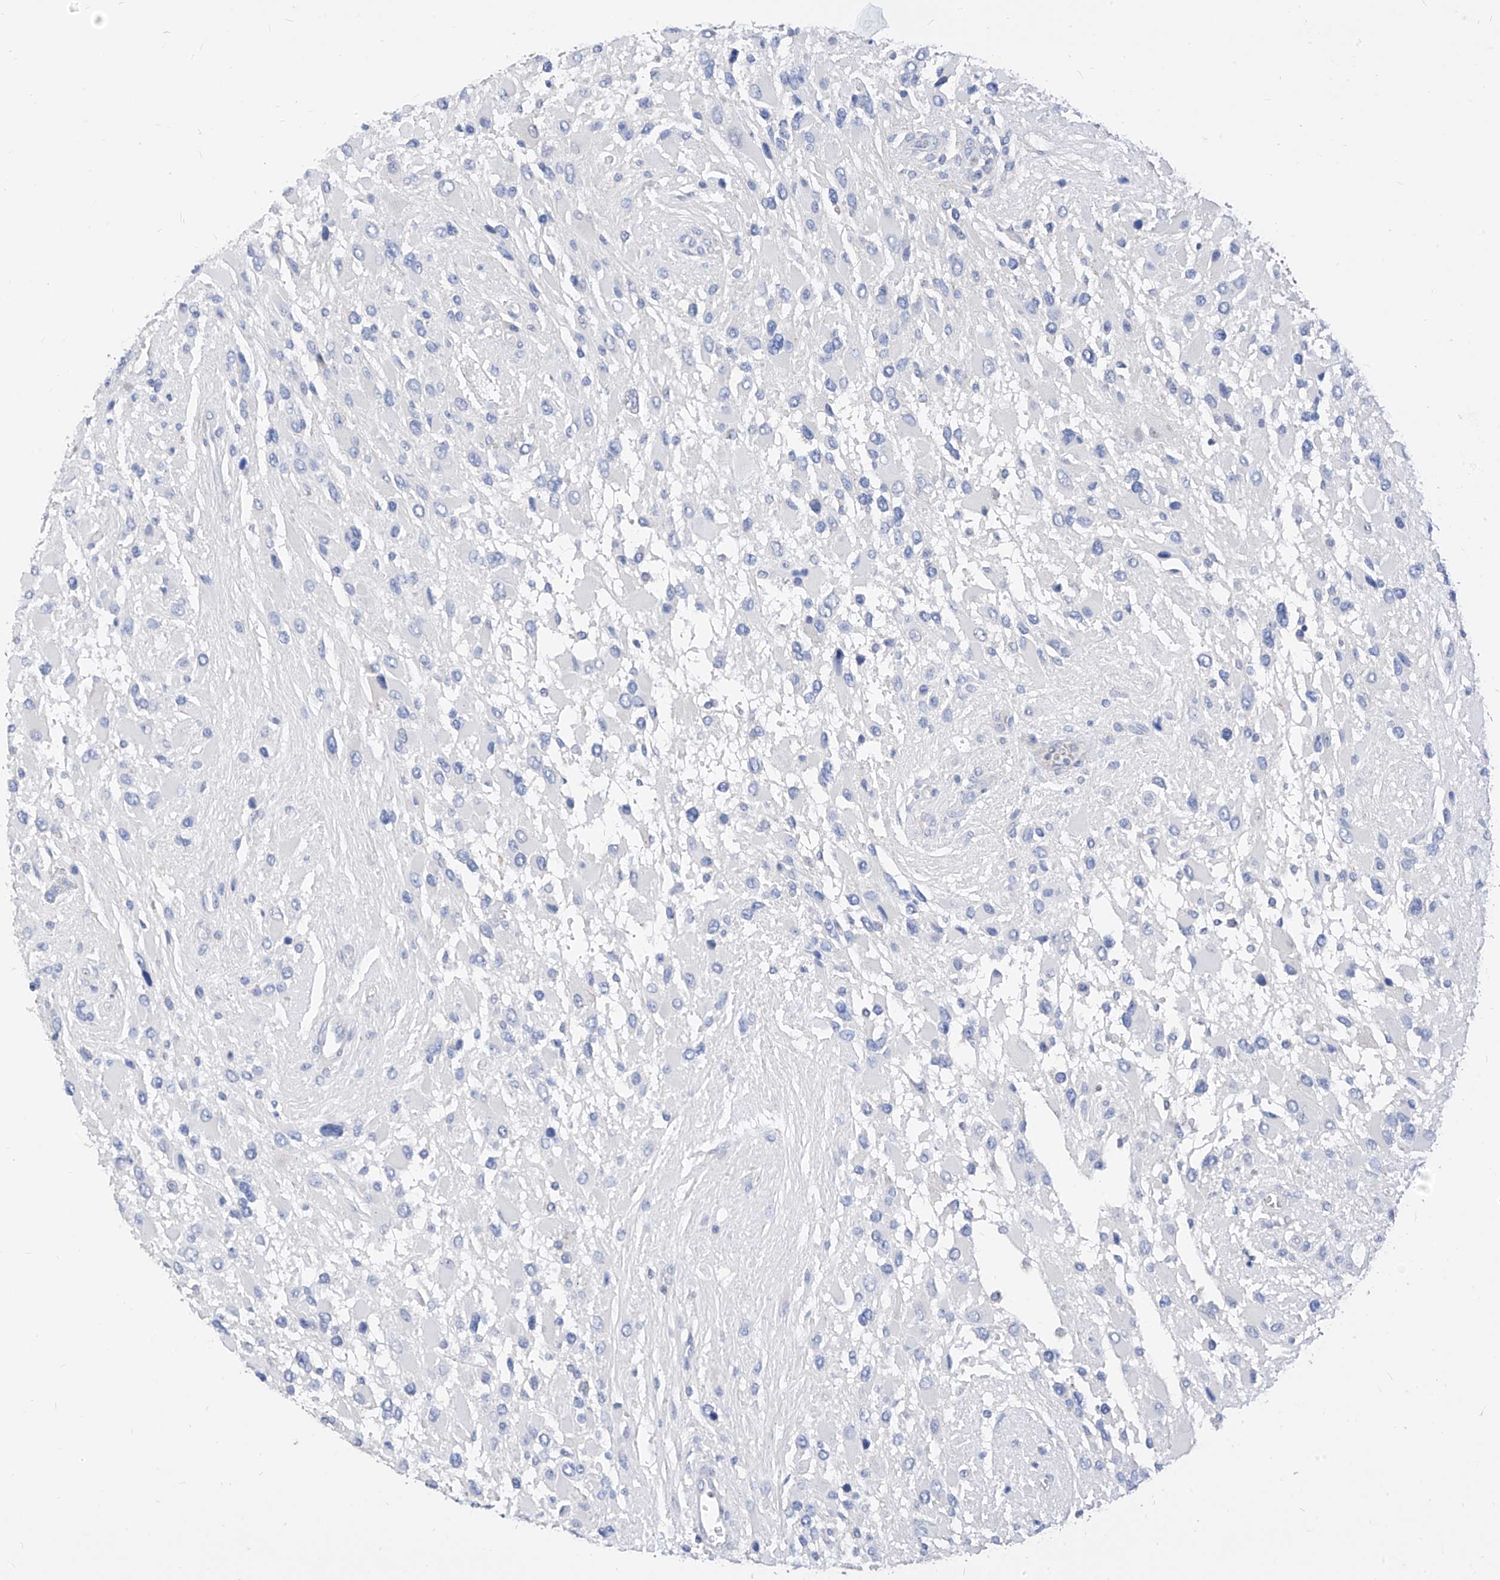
{"staining": {"intensity": "negative", "quantity": "none", "location": "none"}, "tissue": "glioma", "cell_type": "Tumor cells", "image_type": "cancer", "snomed": [{"axis": "morphology", "description": "Glioma, malignant, High grade"}, {"axis": "topography", "description": "Brain"}], "caption": "Immunohistochemical staining of human malignant glioma (high-grade) demonstrates no significant positivity in tumor cells.", "gene": "ZZEF1", "patient": {"sex": "male", "age": 53}}